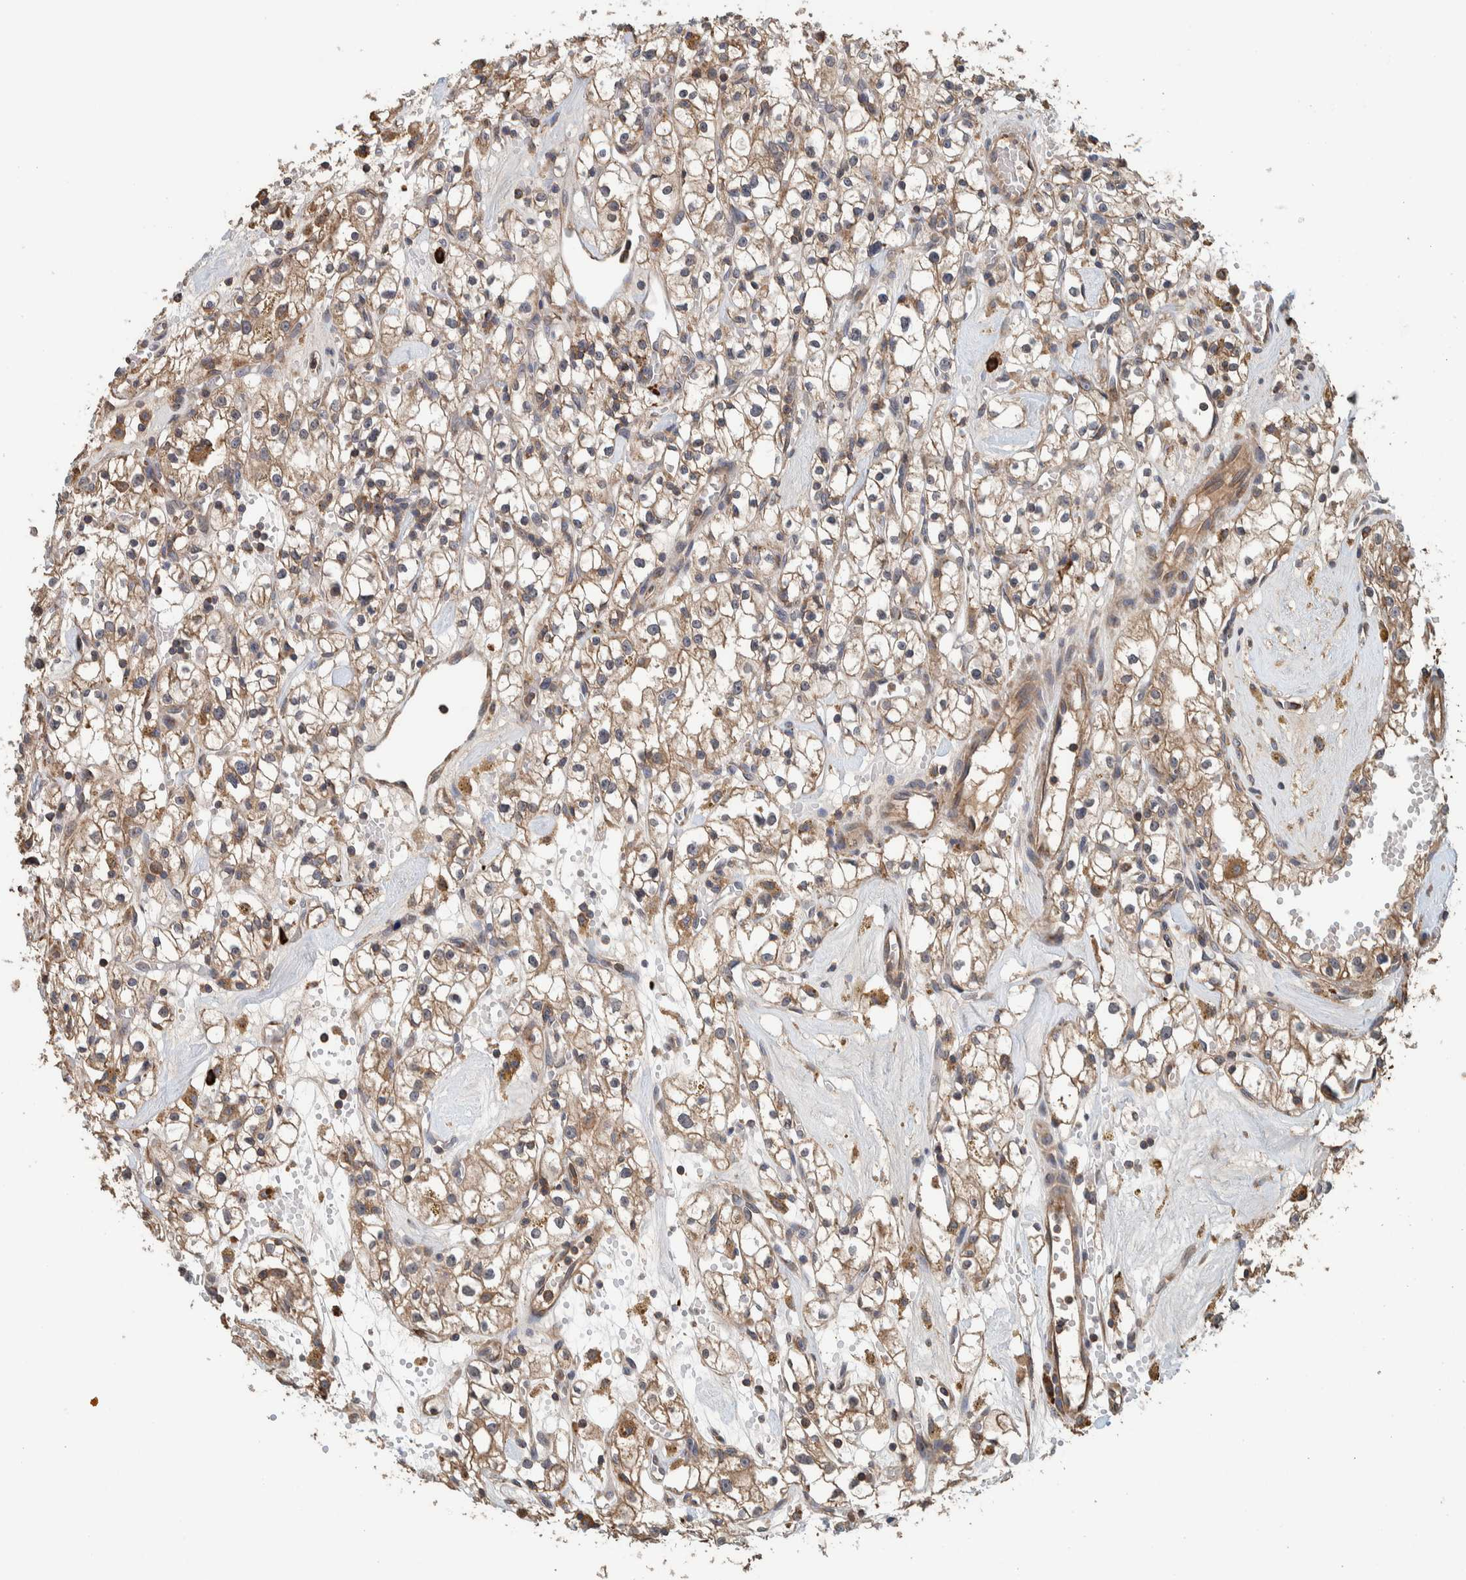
{"staining": {"intensity": "weak", "quantity": ">75%", "location": "cytoplasmic/membranous"}, "tissue": "renal cancer", "cell_type": "Tumor cells", "image_type": "cancer", "snomed": [{"axis": "morphology", "description": "Adenocarcinoma, NOS"}, {"axis": "topography", "description": "Kidney"}], "caption": "A high-resolution image shows immunohistochemistry (IHC) staining of renal cancer (adenocarcinoma), which reveals weak cytoplasmic/membranous positivity in about >75% of tumor cells.", "gene": "PLA2G3", "patient": {"sex": "male", "age": 56}}